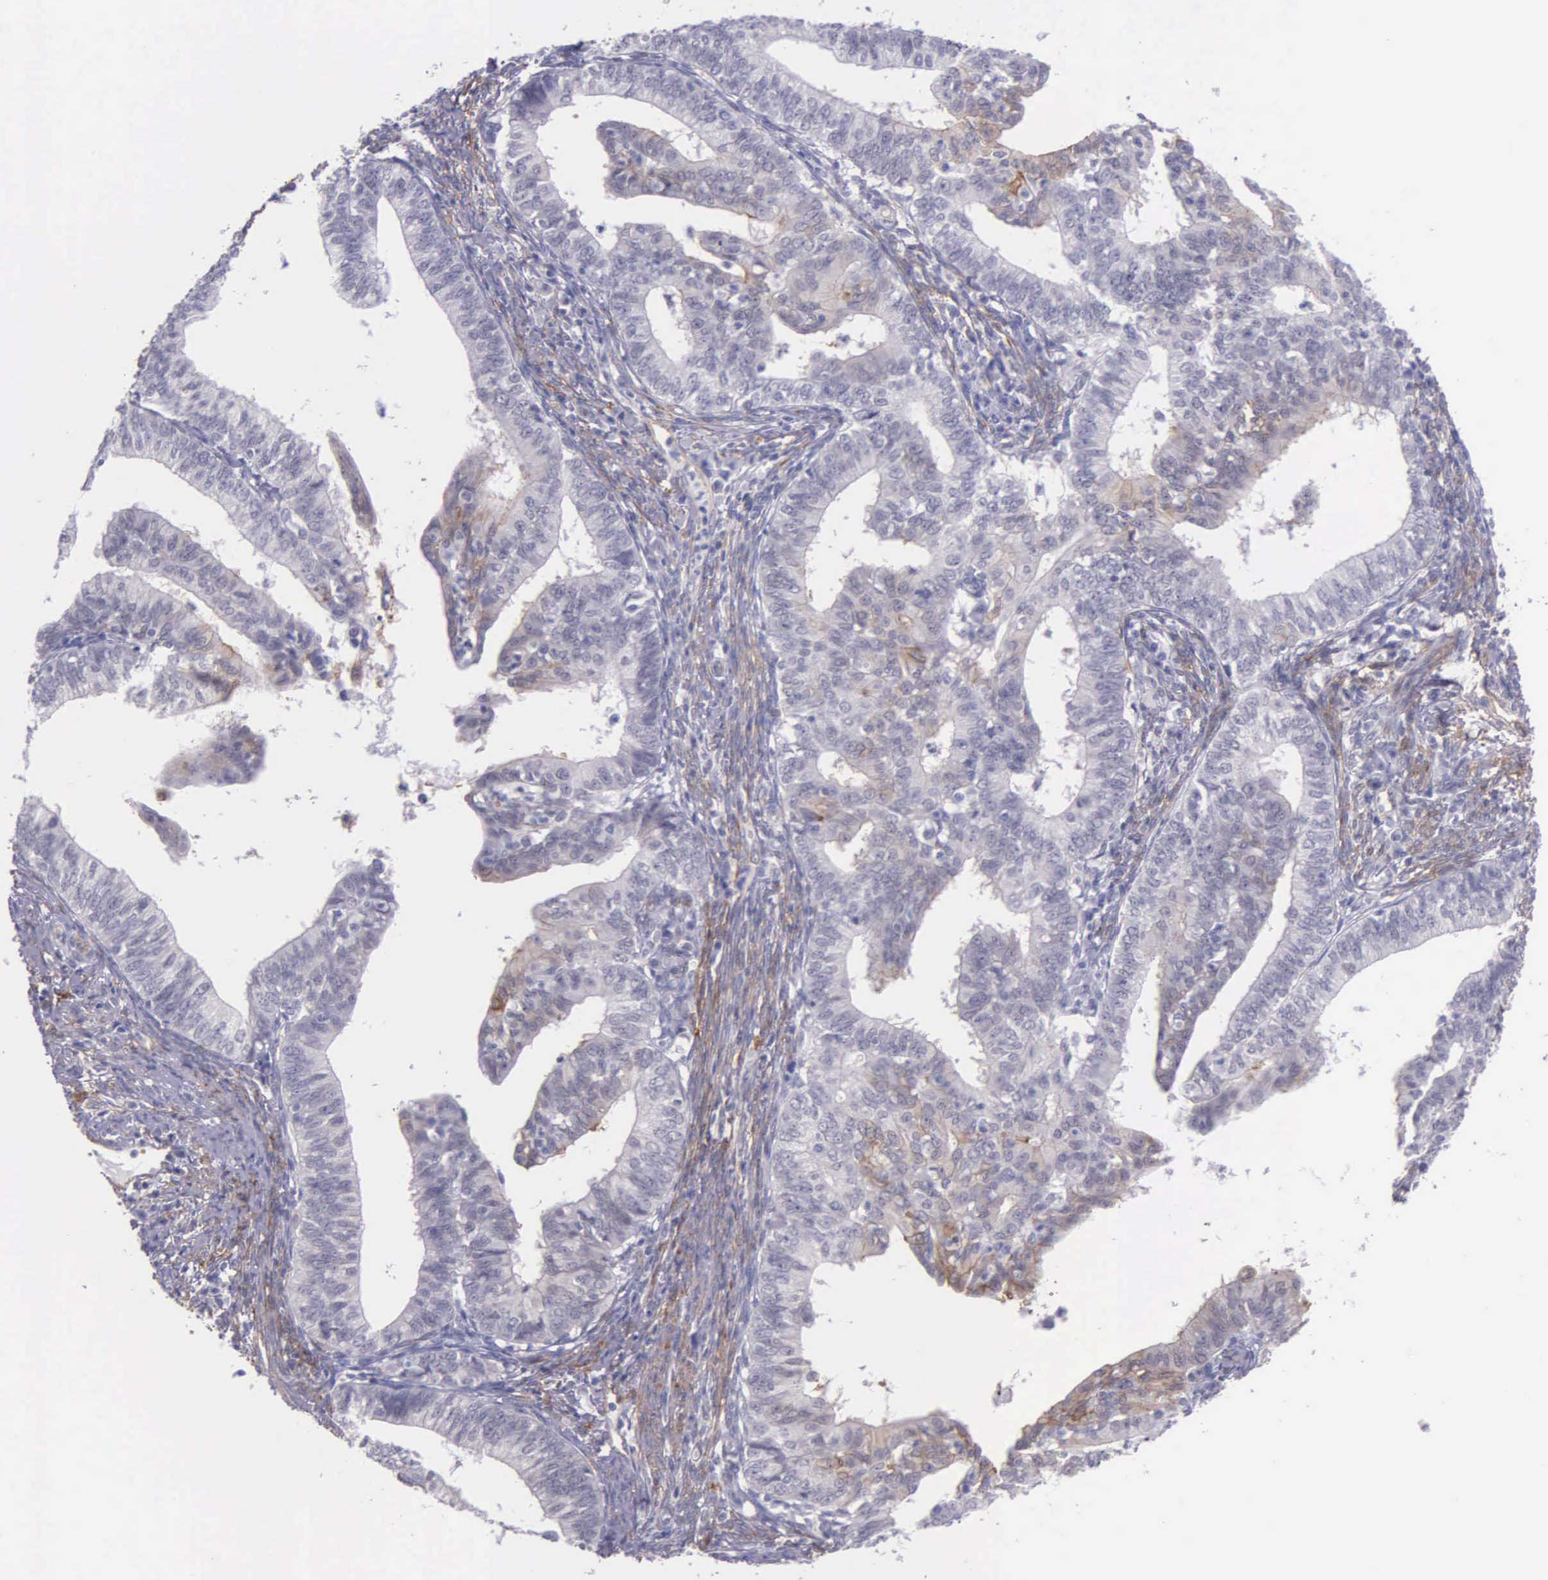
{"staining": {"intensity": "weak", "quantity": "<25%", "location": "cytoplasmic/membranous"}, "tissue": "endometrial cancer", "cell_type": "Tumor cells", "image_type": "cancer", "snomed": [{"axis": "morphology", "description": "Adenocarcinoma, NOS"}, {"axis": "topography", "description": "Endometrium"}], "caption": "This is a histopathology image of IHC staining of endometrial adenocarcinoma, which shows no positivity in tumor cells. Brightfield microscopy of immunohistochemistry stained with DAB (3,3'-diaminobenzidine) (brown) and hematoxylin (blue), captured at high magnification.", "gene": "AHNAK2", "patient": {"sex": "female", "age": 66}}